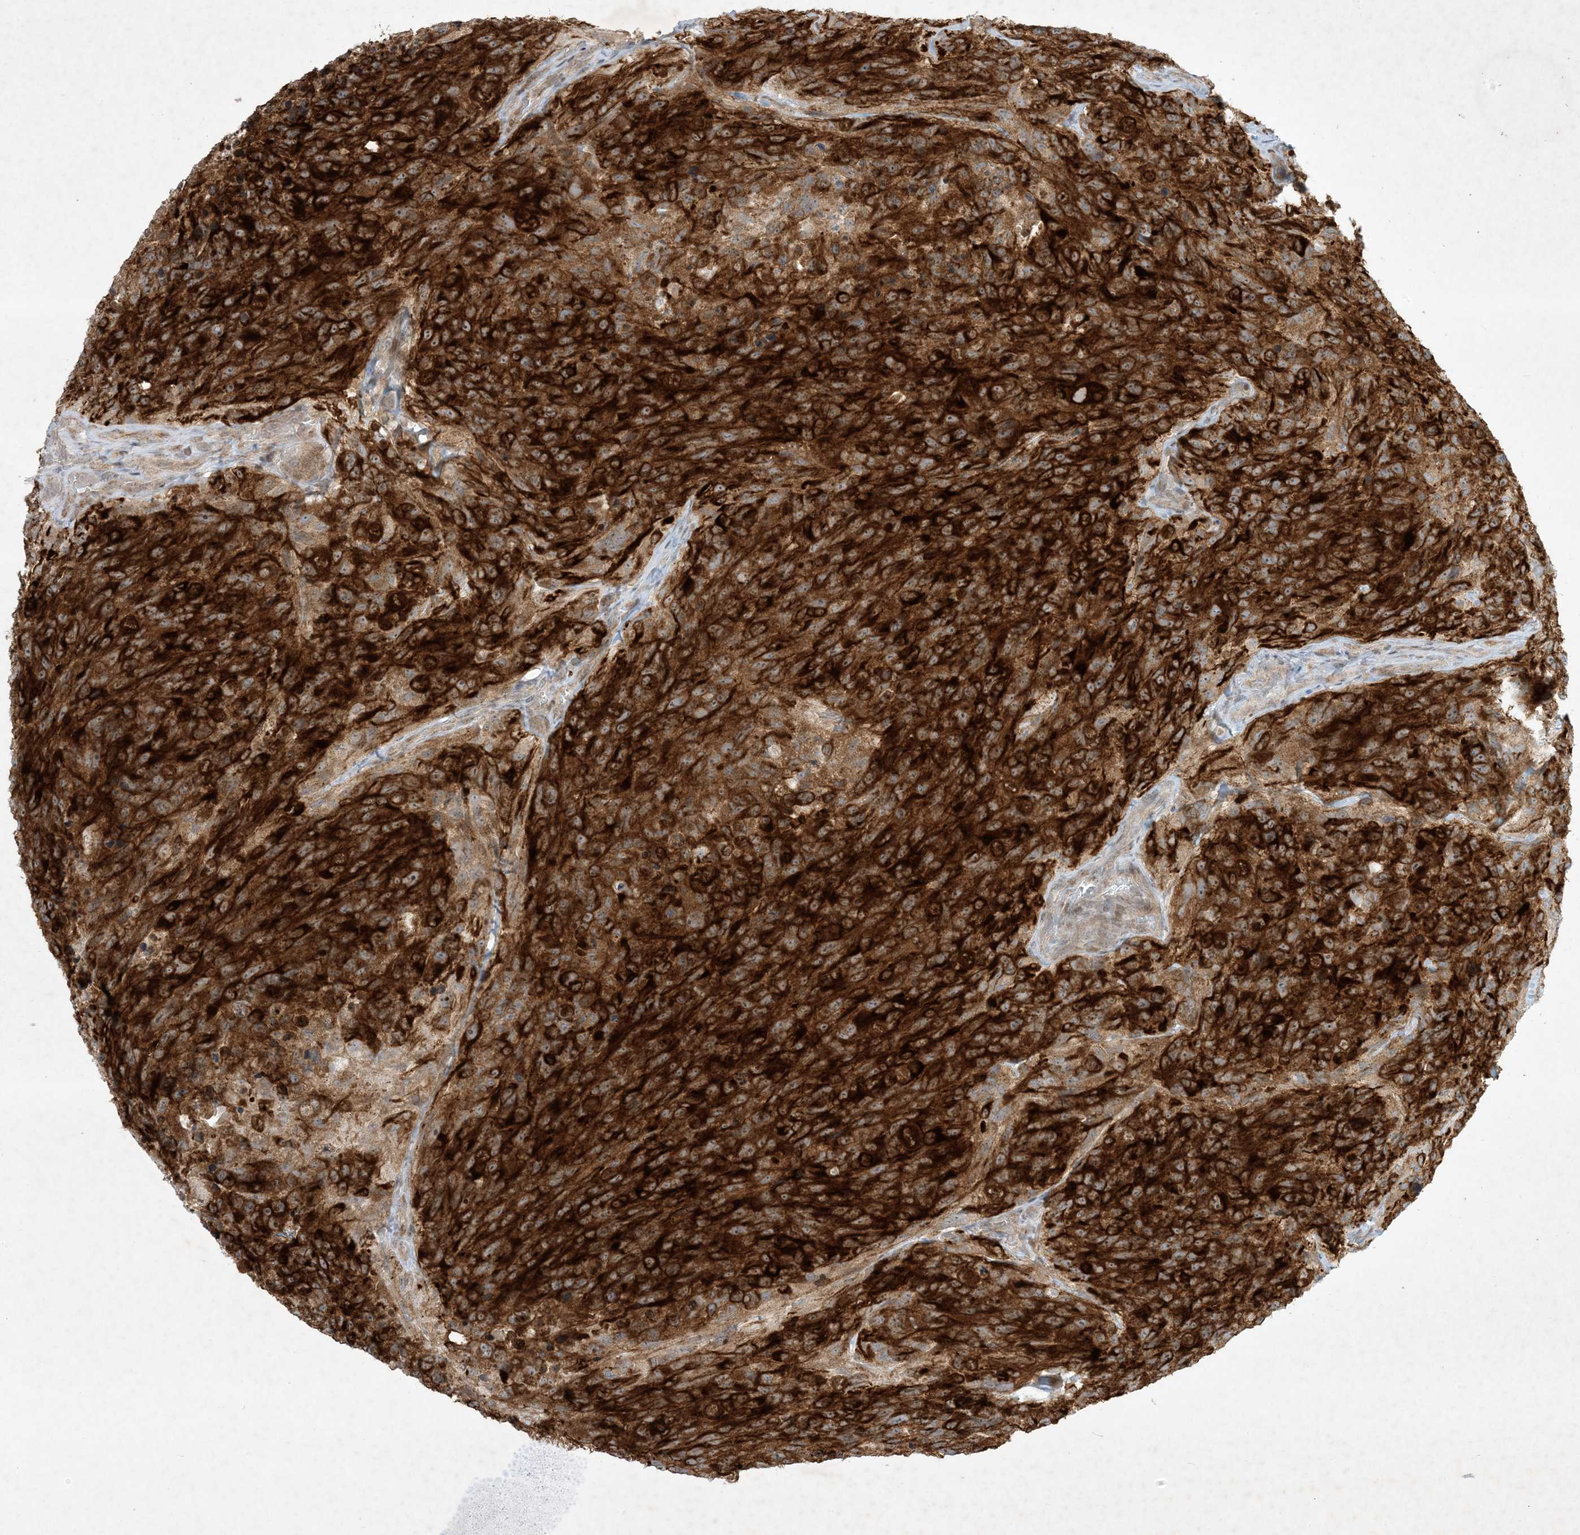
{"staining": {"intensity": "moderate", "quantity": ">75%", "location": "cytoplasmic/membranous"}, "tissue": "glioma", "cell_type": "Tumor cells", "image_type": "cancer", "snomed": [{"axis": "morphology", "description": "Glioma, malignant, High grade"}, {"axis": "topography", "description": "Brain"}], "caption": "The histopathology image reveals a brown stain indicating the presence of a protein in the cytoplasmic/membranous of tumor cells in malignant glioma (high-grade).", "gene": "SOGA3", "patient": {"sex": "male", "age": 69}}